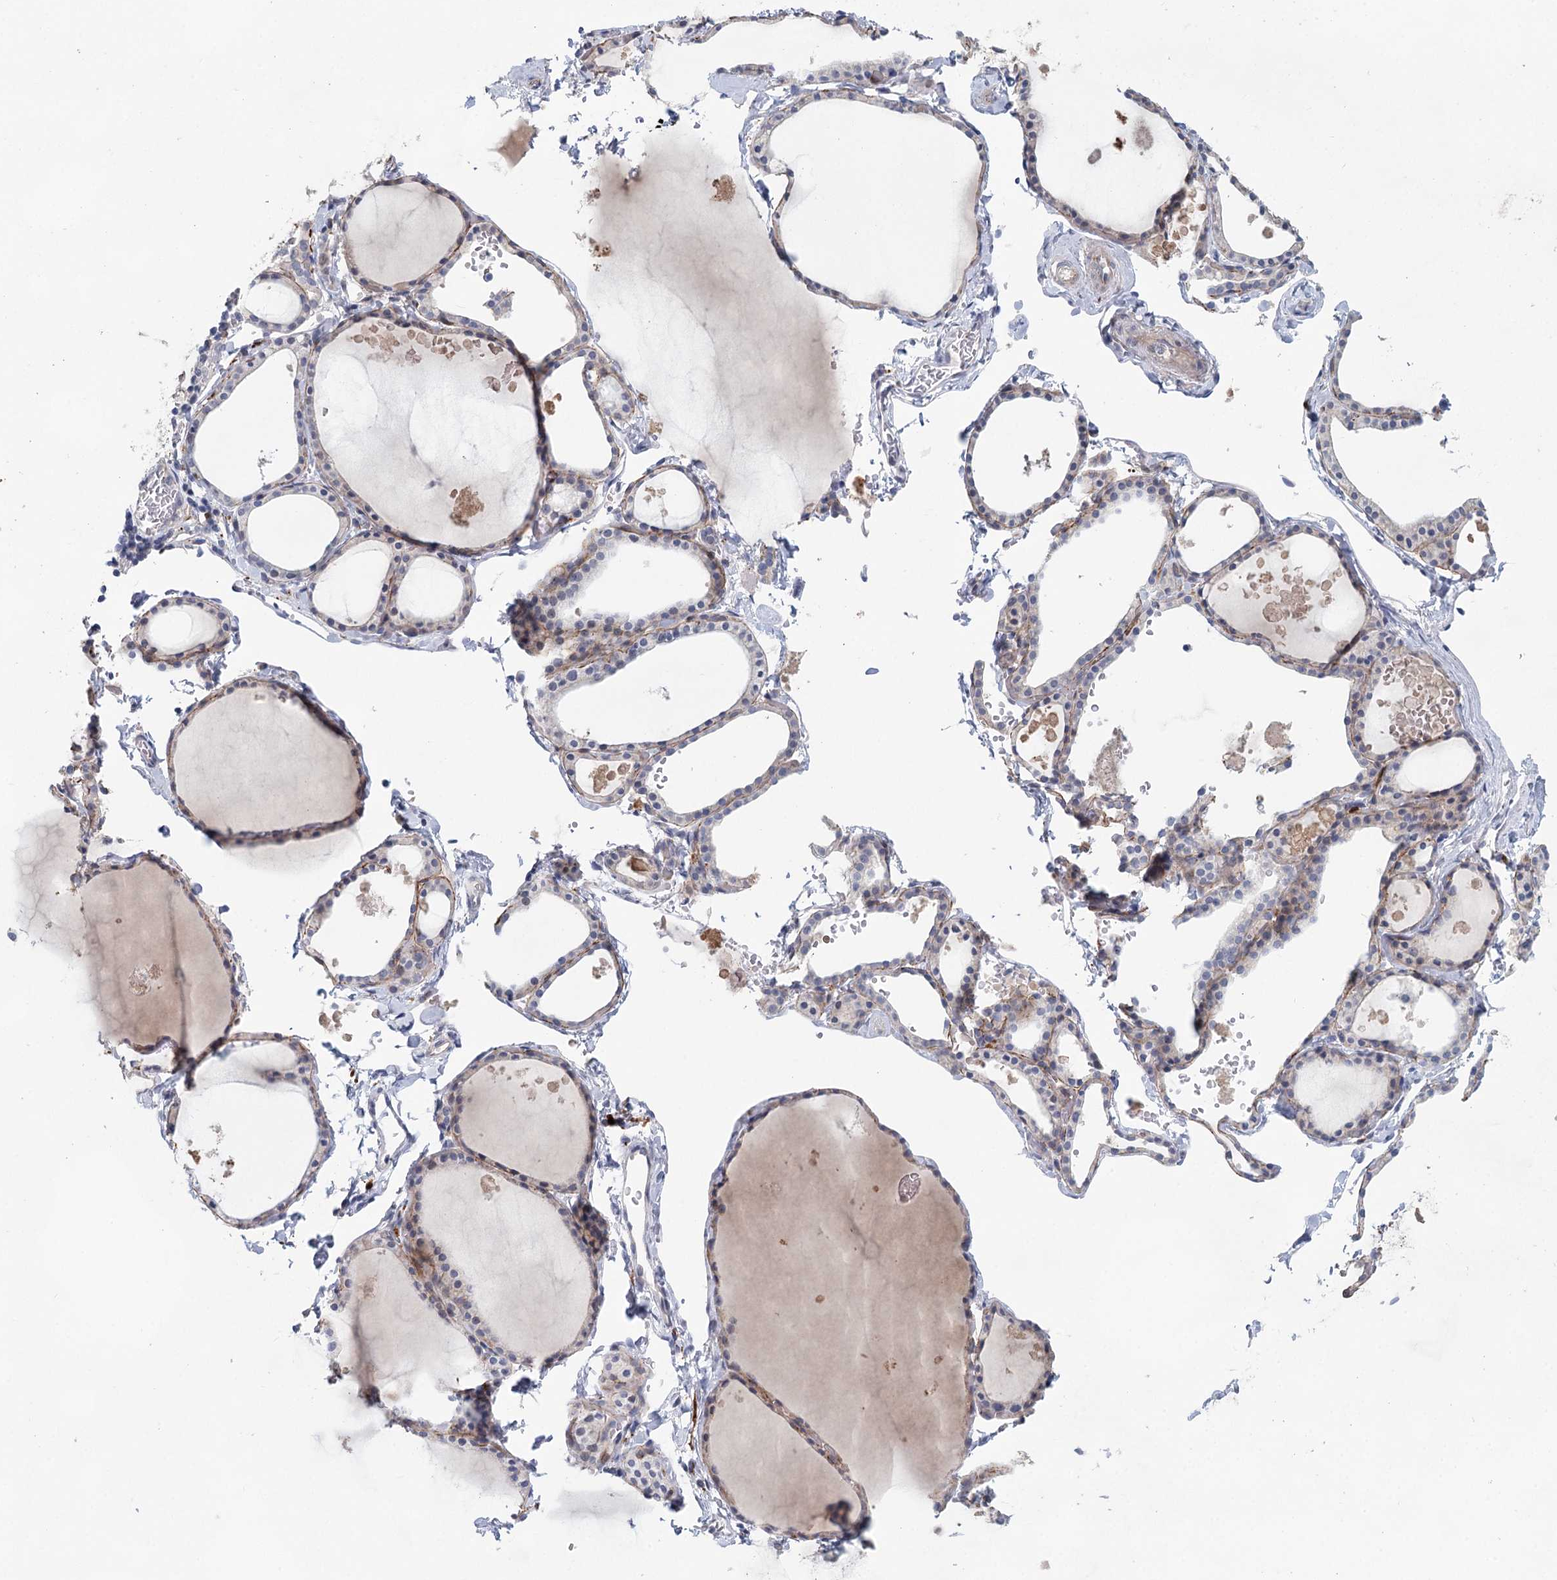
{"staining": {"intensity": "moderate", "quantity": "25%-75%", "location": "cytoplasmic/membranous"}, "tissue": "thyroid gland", "cell_type": "Glandular cells", "image_type": "normal", "snomed": [{"axis": "morphology", "description": "Normal tissue, NOS"}, {"axis": "topography", "description": "Thyroid gland"}], "caption": "Immunohistochemical staining of normal human thyroid gland demonstrates 25%-75% levels of moderate cytoplasmic/membranous protein positivity in about 25%-75% of glandular cells.", "gene": "SLC19A3", "patient": {"sex": "male", "age": 56}}